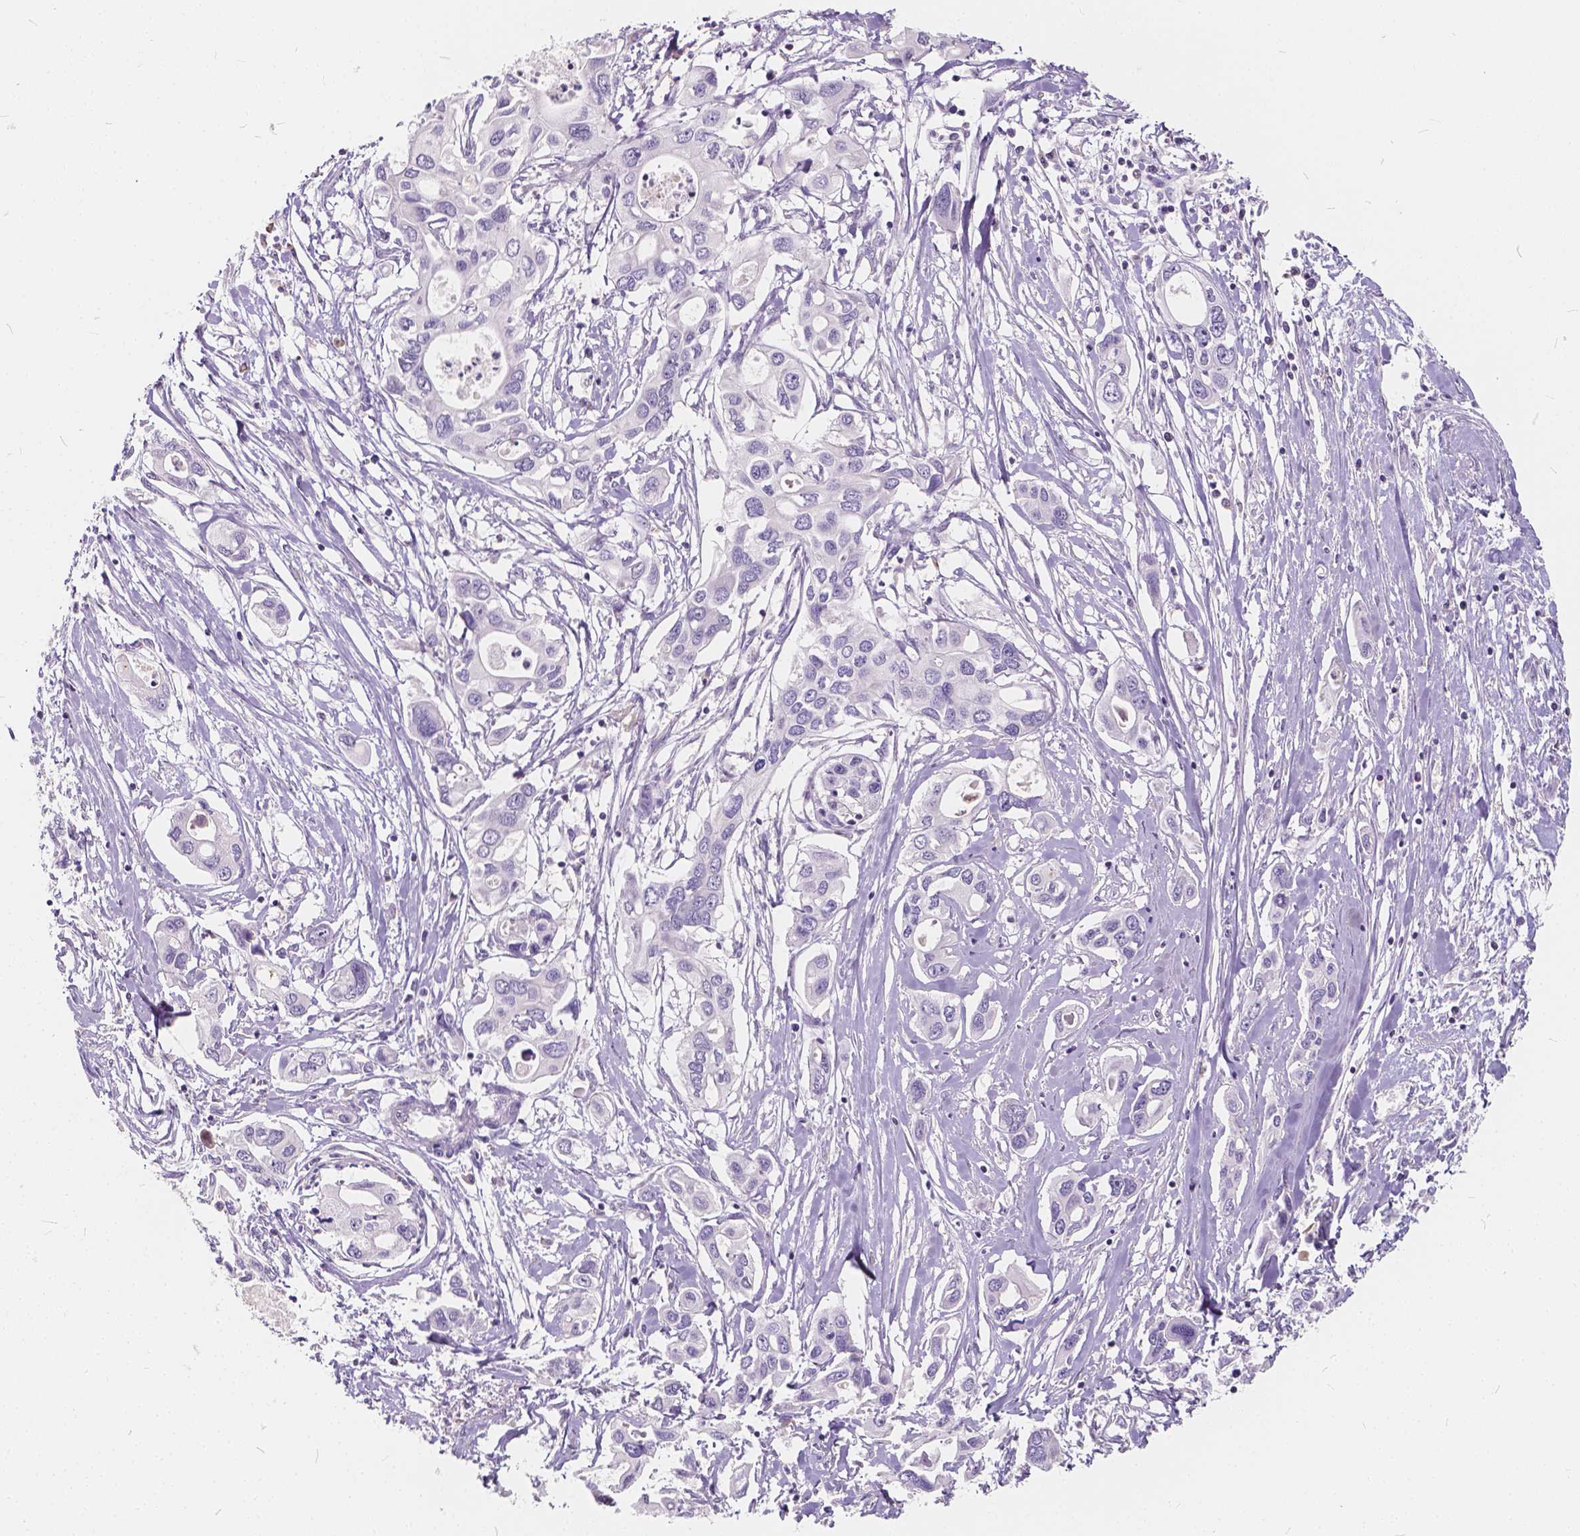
{"staining": {"intensity": "negative", "quantity": "none", "location": "none"}, "tissue": "pancreatic cancer", "cell_type": "Tumor cells", "image_type": "cancer", "snomed": [{"axis": "morphology", "description": "Adenocarcinoma, NOS"}, {"axis": "topography", "description": "Pancreas"}], "caption": "This is an immunohistochemistry photomicrograph of adenocarcinoma (pancreatic). There is no positivity in tumor cells.", "gene": "KIAA0513", "patient": {"sex": "male", "age": 60}}